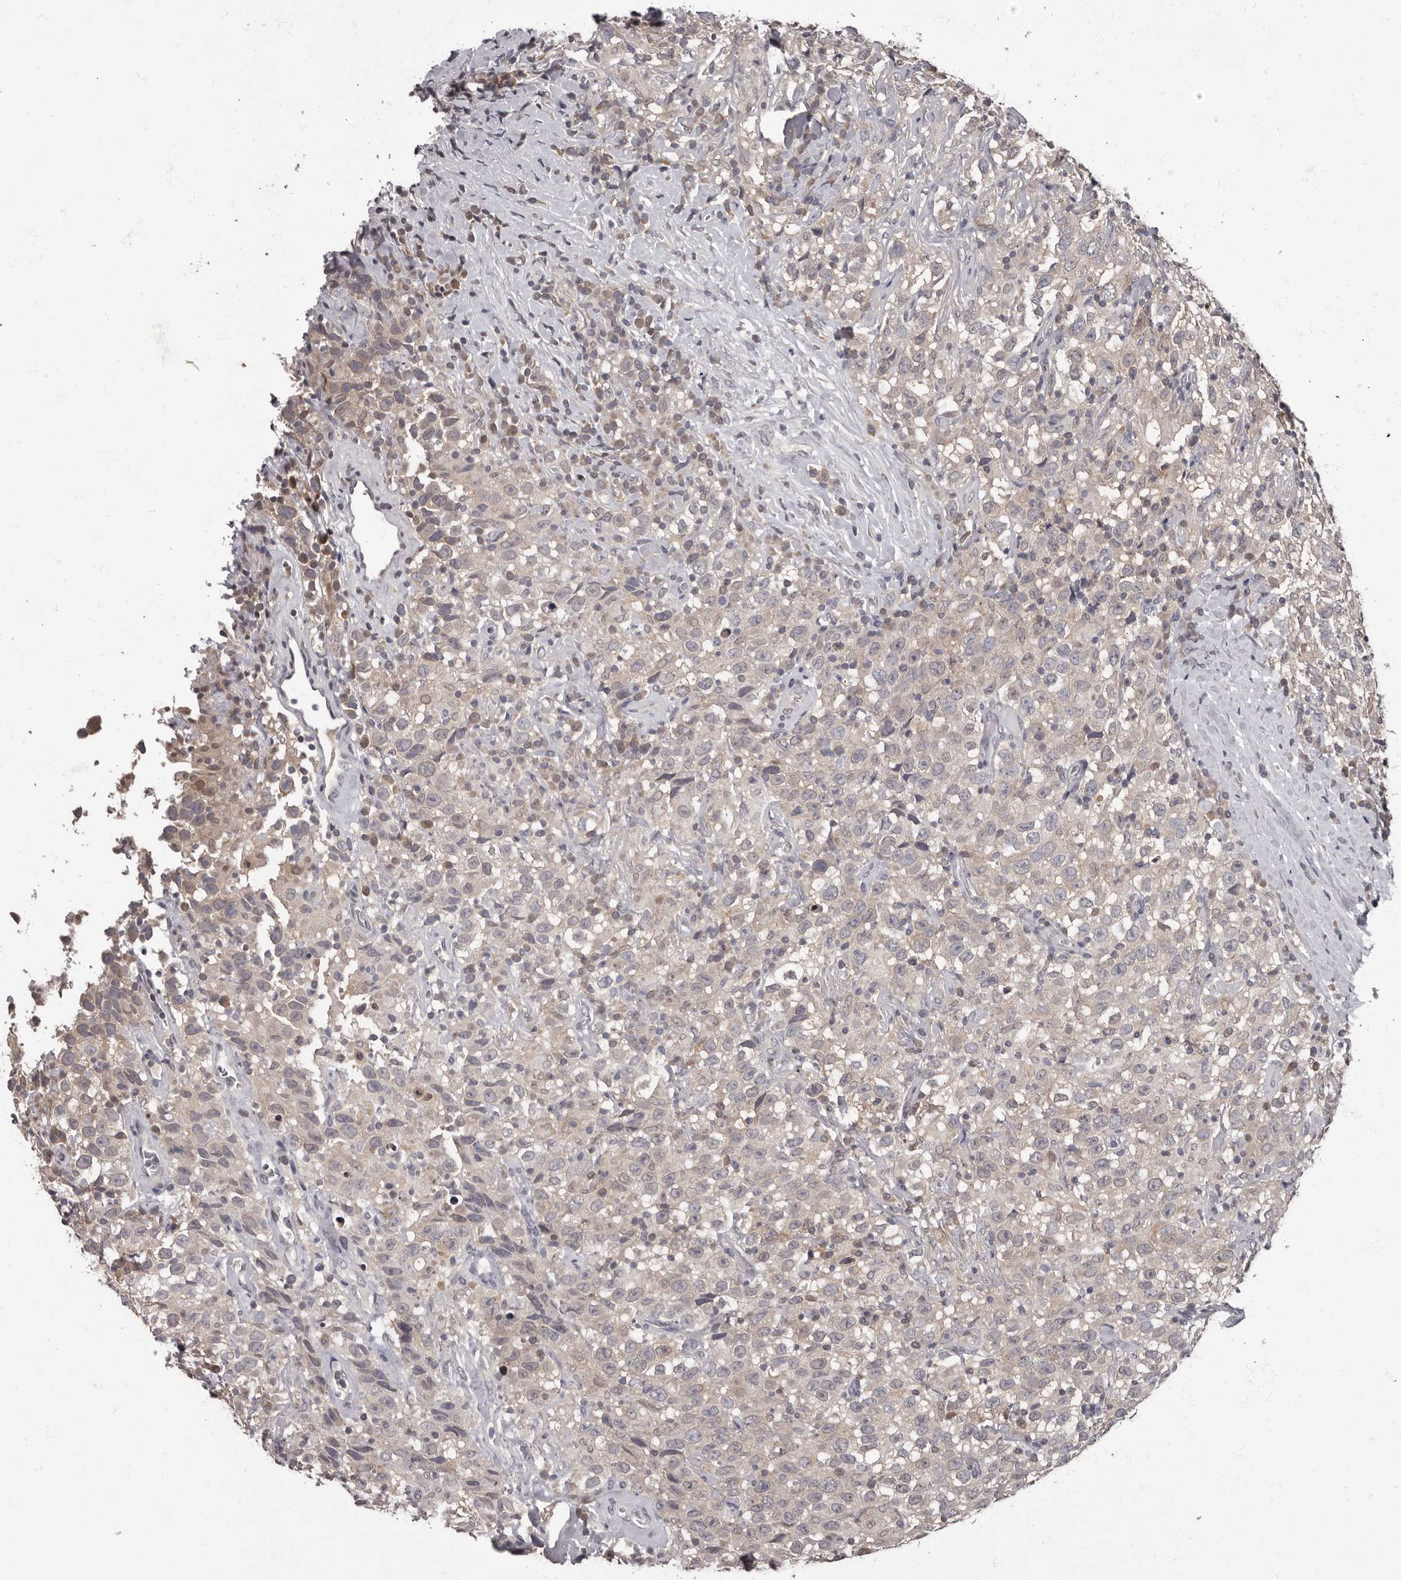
{"staining": {"intensity": "weak", "quantity": "<25%", "location": "cytoplasmic/membranous"}, "tissue": "testis cancer", "cell_type": "Tumor cells", "image_type": "cancer", "snomed": [{"axis": "morphology", "description": "Seminoma, NOS"}, {"axis": "topography", "description": "Testis"}], "caption": "Protein analysis of testis seminoma reveals no significant expression in tumor cells. Nuclei are stained in blue.", "gene": "C1orf50", "patient": {"sex": "male", "age": 41}}